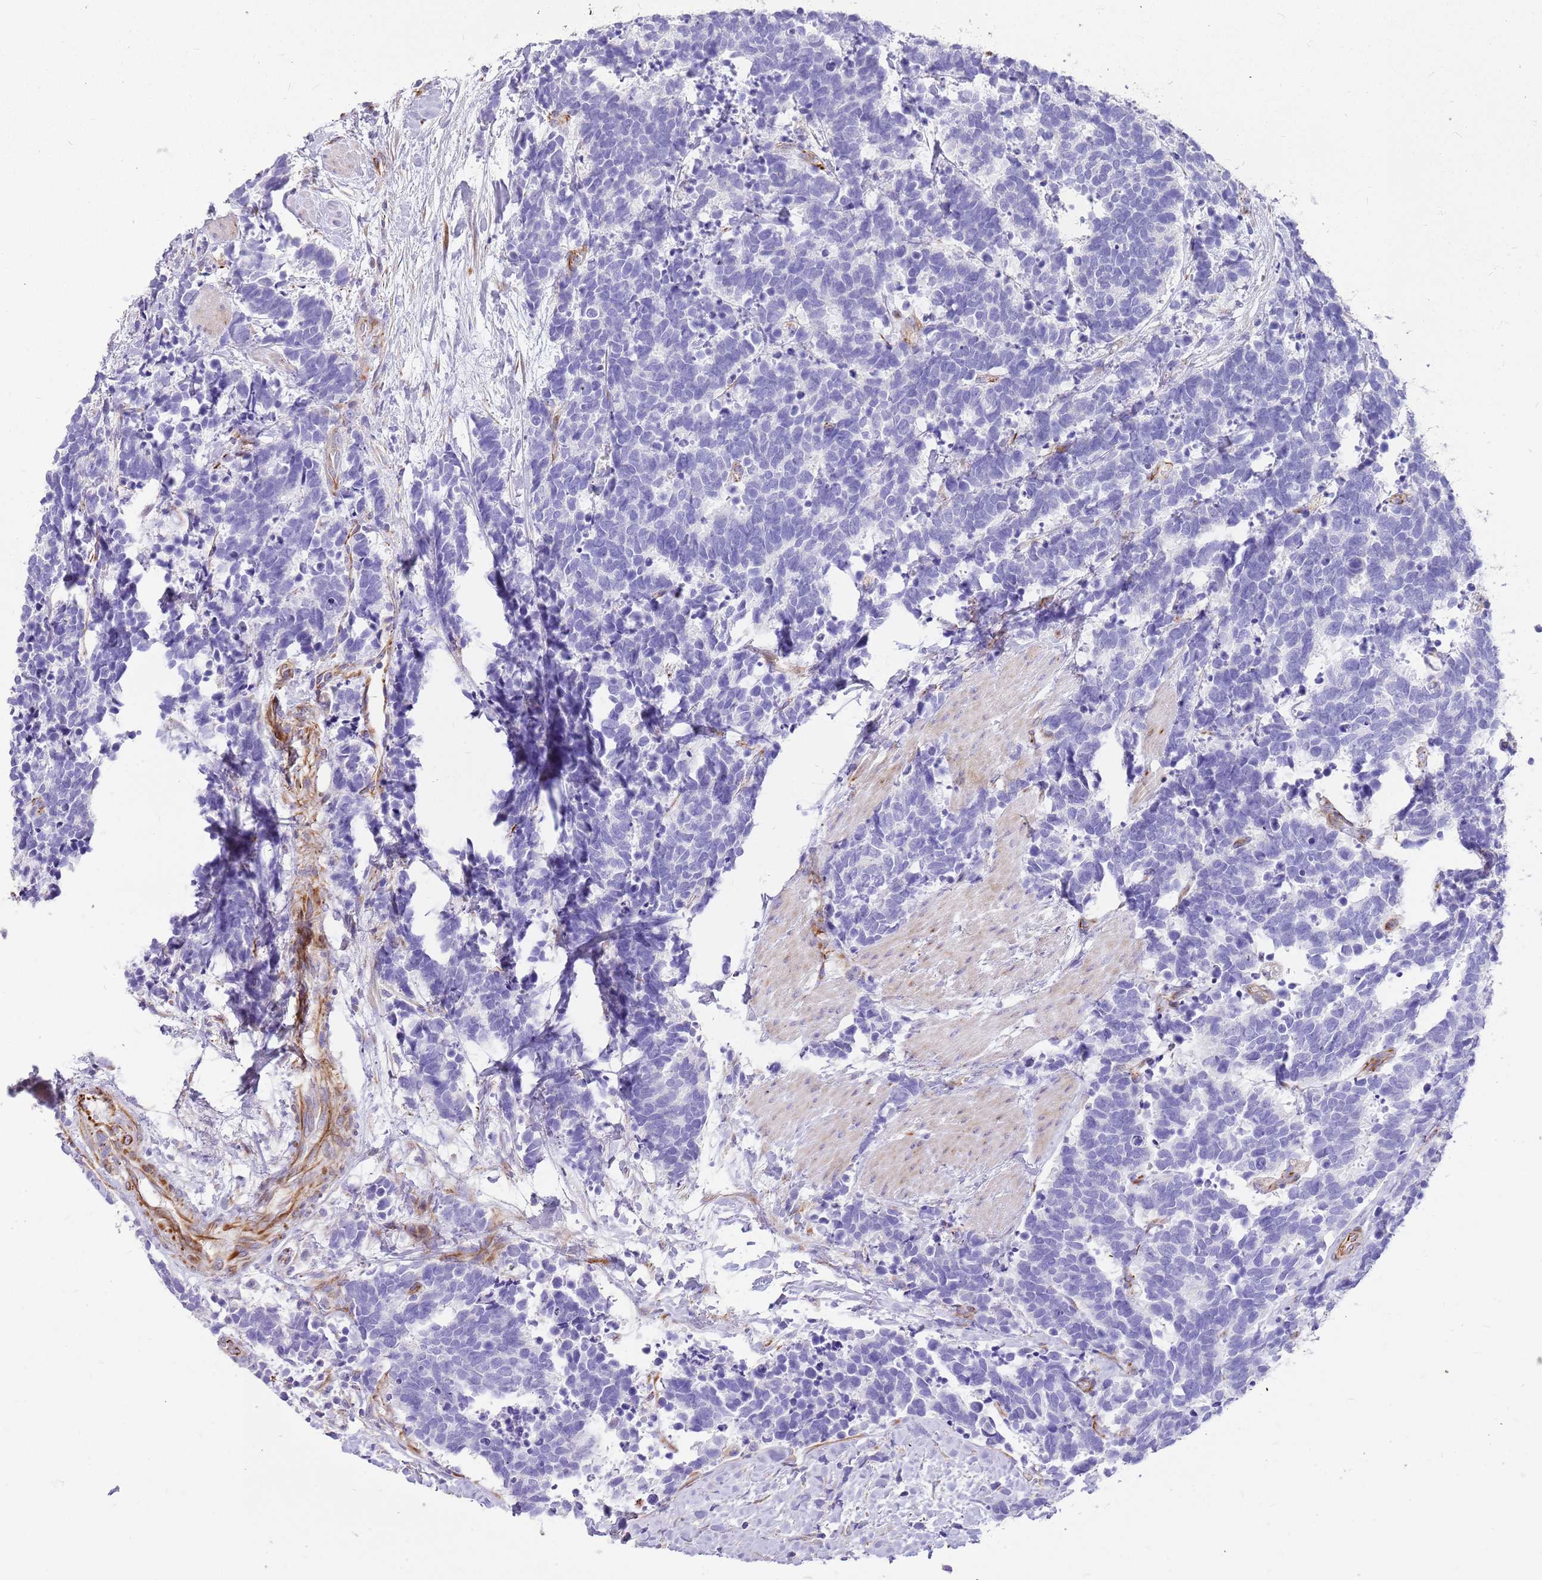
{"staining": {"intensity": "negative", "quantity": "none", "location": "none"}, "tissue": "carcinoid", "cell_type": "Tumor cells", "image_type": "cancer", "snomed": [{"axis": "morphology", "description": "Carcinoma, NOS"}, {"axis": "morphology", "description": "Carcinoid, malignant, NOS"}, {"axis": "topography", "description": "Prostate"}], "caption": "Tumor cells are negative for protein expression in human carcinoid.", "gene": "ZDHHC1", "patient": {"sex": "male", "age": 57}}